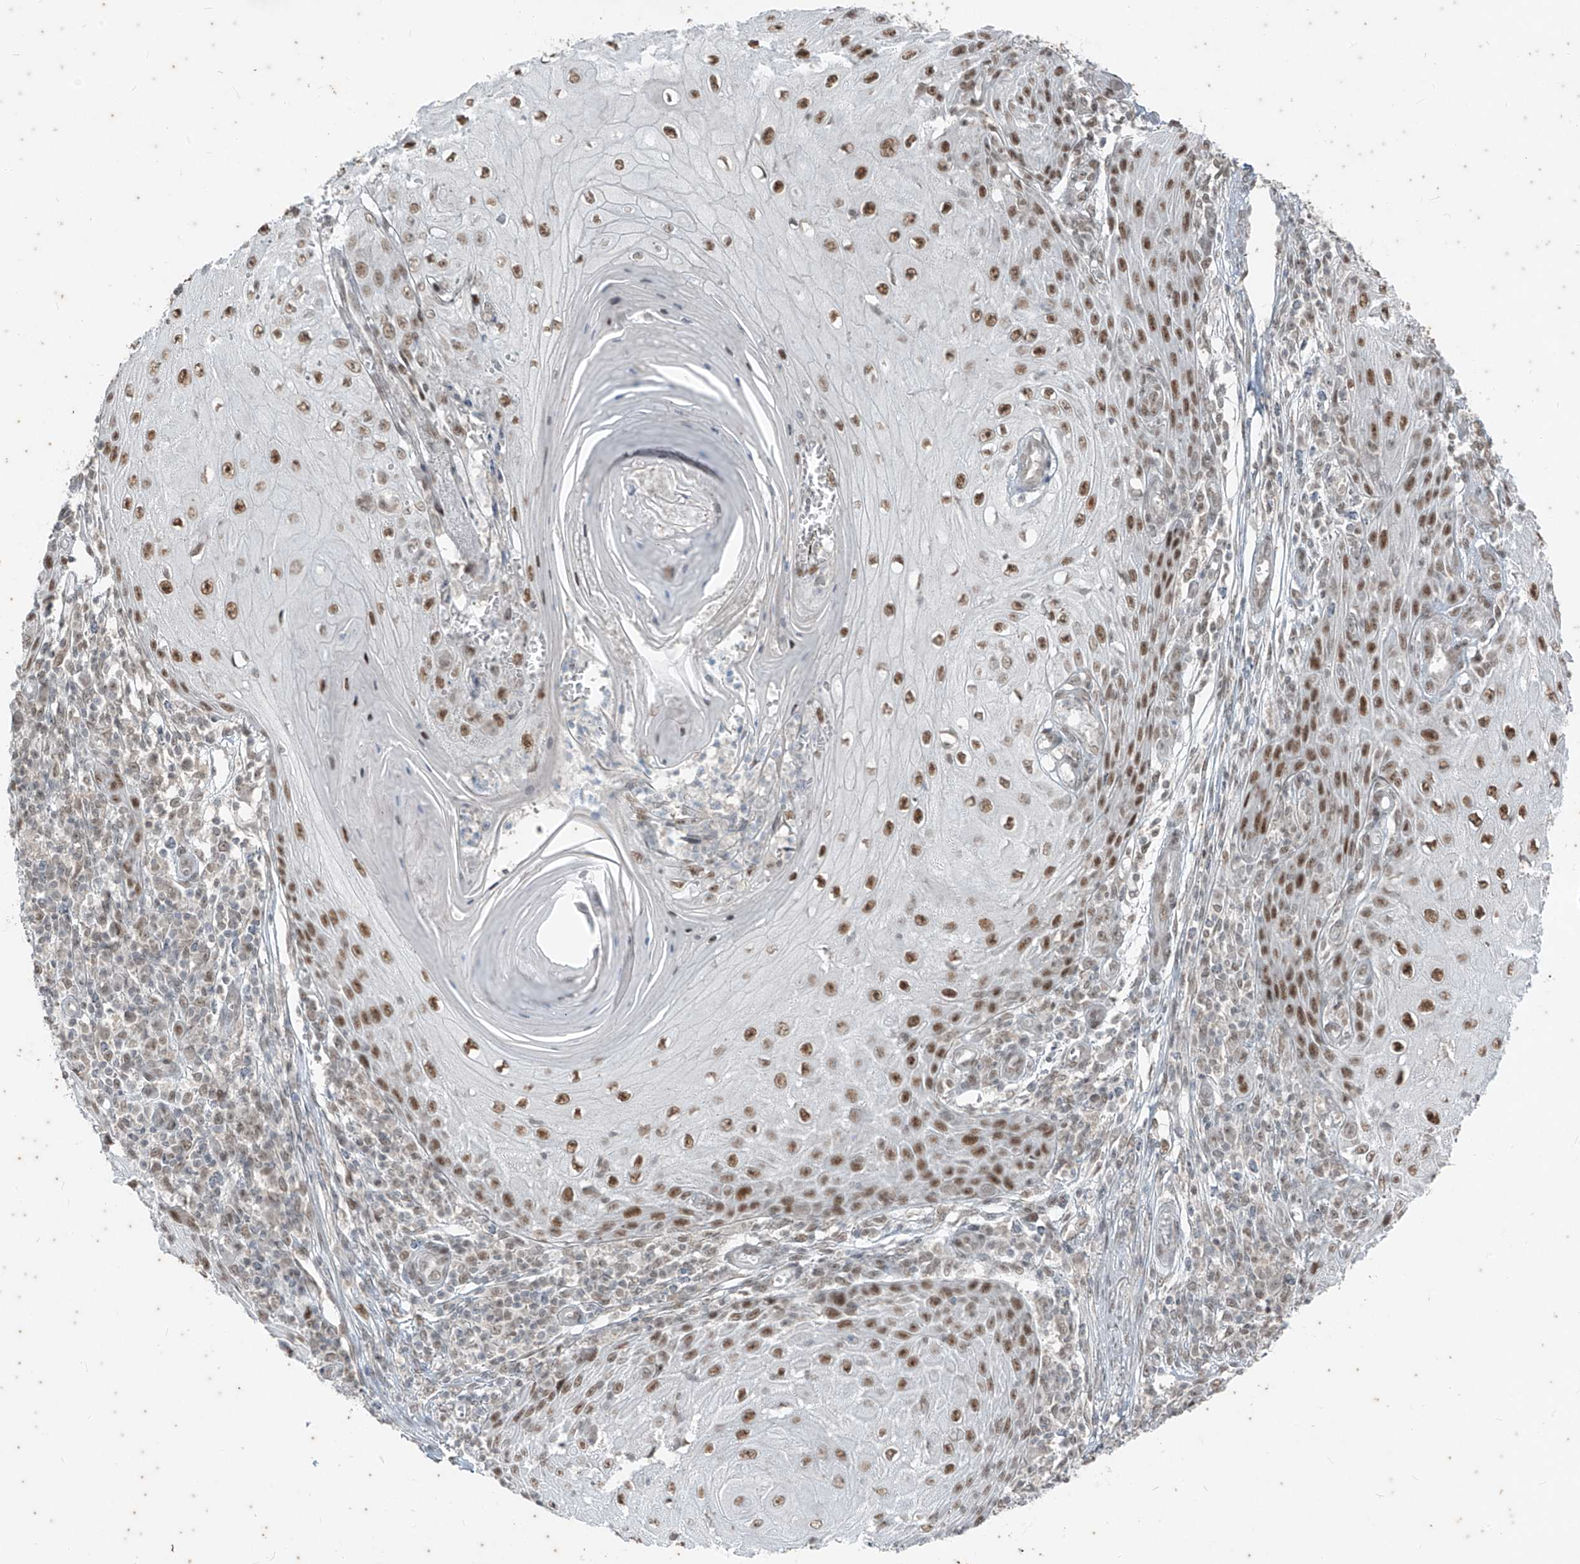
{"staining": {"intensity": "moderate", "quantity": ">75%", "location": "nuclear"}, "tissue": "skin cancer", "cell_type": "Tumor cells", "image_type": "cancer", "snomed": [{"axis": "morphology", "description": "Squamous cell carcinoma, NOS"}, {"axis": "topography", "description": "Skin"}], "caption": "Immunohistochemistry (IHC) of human skin squamous cell carcinoma demonstrates medium levels of moderate nuclear expression in approximately >75% of tumor cells.", "gene": "ZNF354B", "patient": {"sex": "female", "age": 73}}